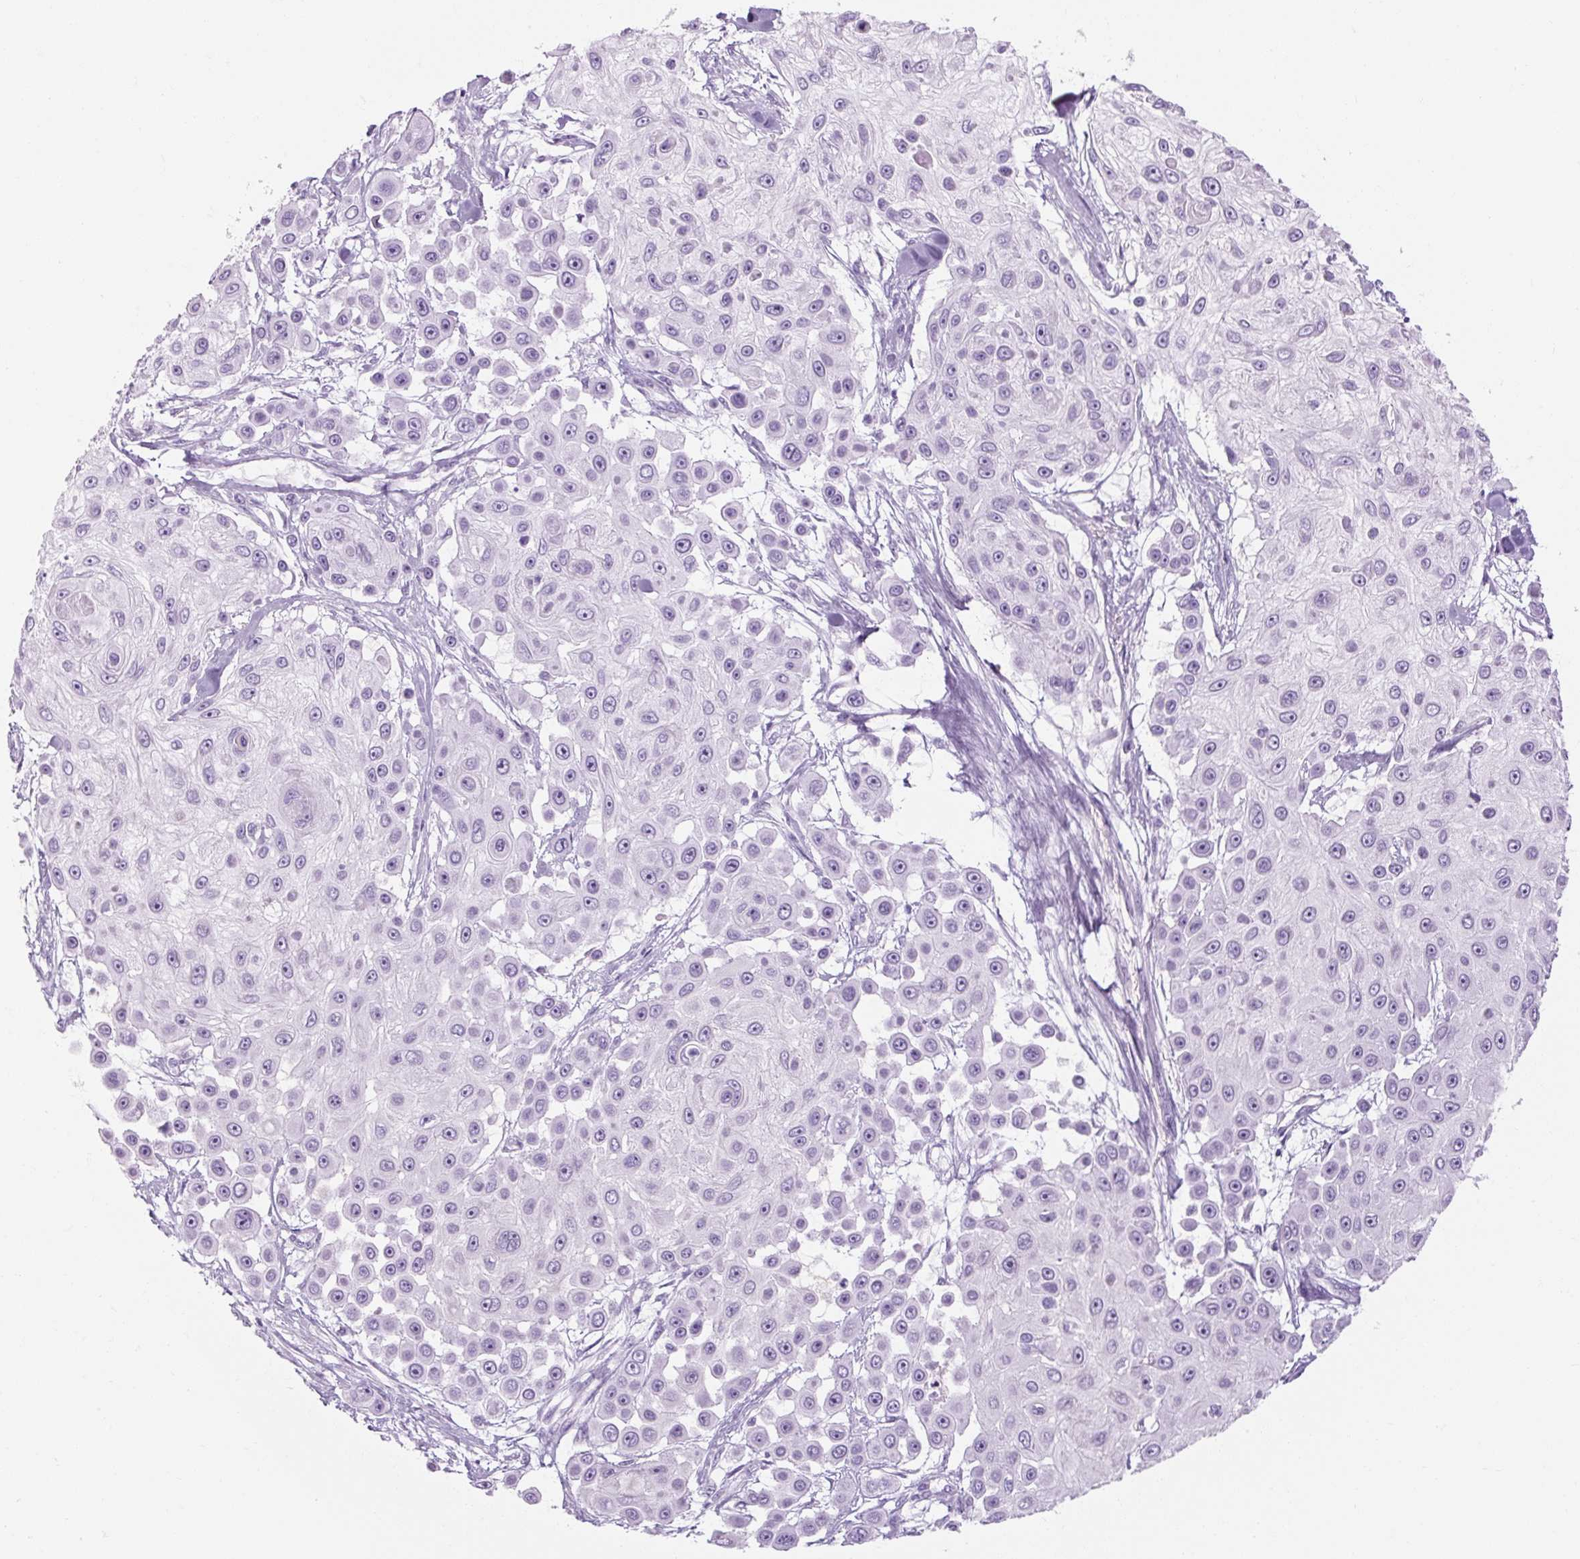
{"staining": {"intensity": "negative", "quantity": "none", "location": "none"}, "tissue": "skin cancer", "cell_type": "Tumor cells", "image_type": "cancer", "snomed": [{"axis": "morphology", "description": "Squamous cell carcinoma, NOS"}, {"axis": "topography", "description": "Skin"}], "caption": "Tumor cells are negative for brown protein staining in skin cancer (squamous cell carcinoma).", "gene": "TIGD2", "patient": {"sex": "male", "age": 67}}